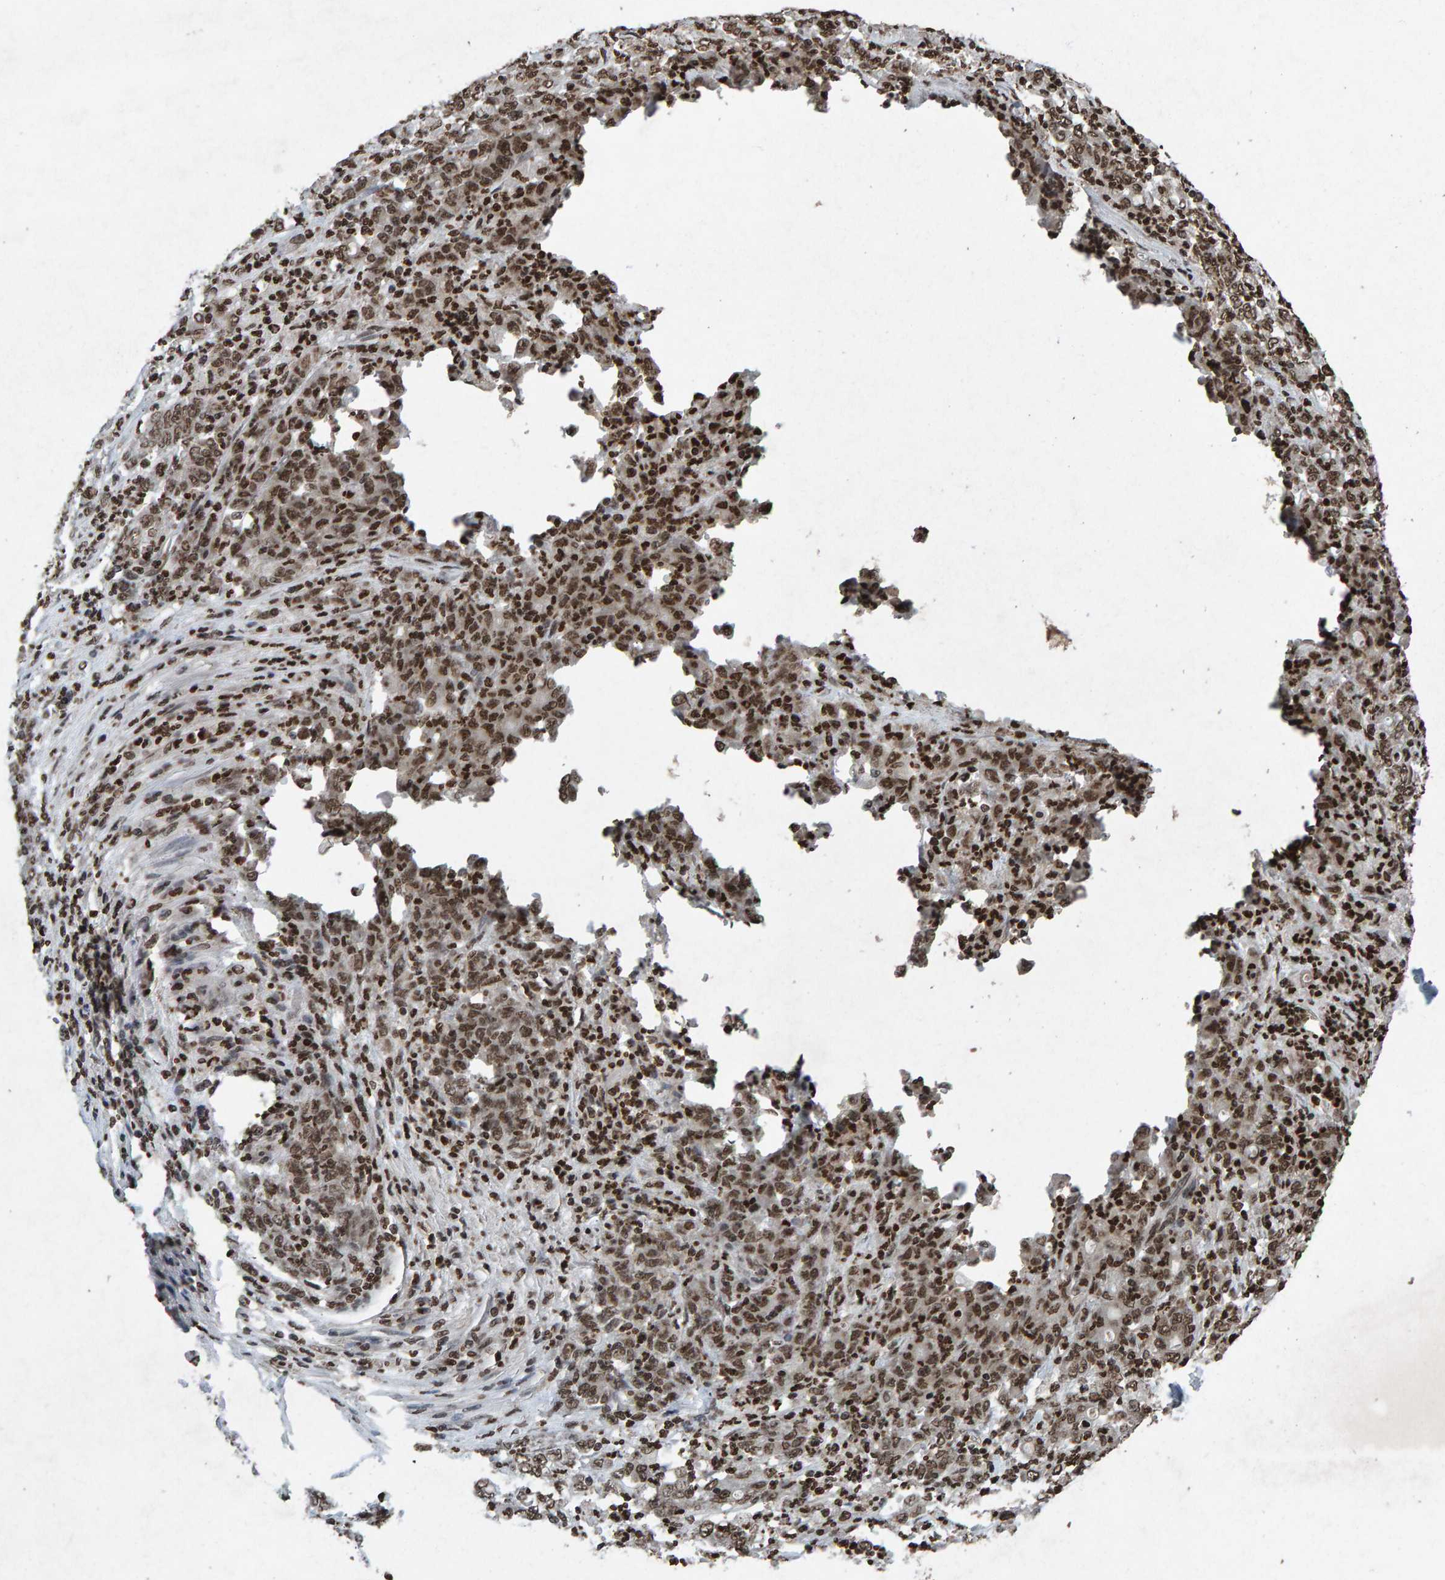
{"staining": {"intensity": "moderate", "quantity": ">75%", "location": "nuclear"}, "tissue": "stomach cancer", "cell_type": "Tumor cells", "image_type": "cancer", "snomed": [{"axis": "morphology", "description": "Adenocarcinoma, NOS"}, {"axis": "topography", "description": "Stomach, lower"}], "caption": "High-power microscopy captured an immunohistochemistry image of stomach cancer (adenocarcinoma), revealing moderate nuclear positivity in approximately >75% of tumor cells. (brown staining indicates protein expression, while blue staining denotes nuclei).", "gene": "H2AZ1", "patient": {"sex": "female", "age": 71}}